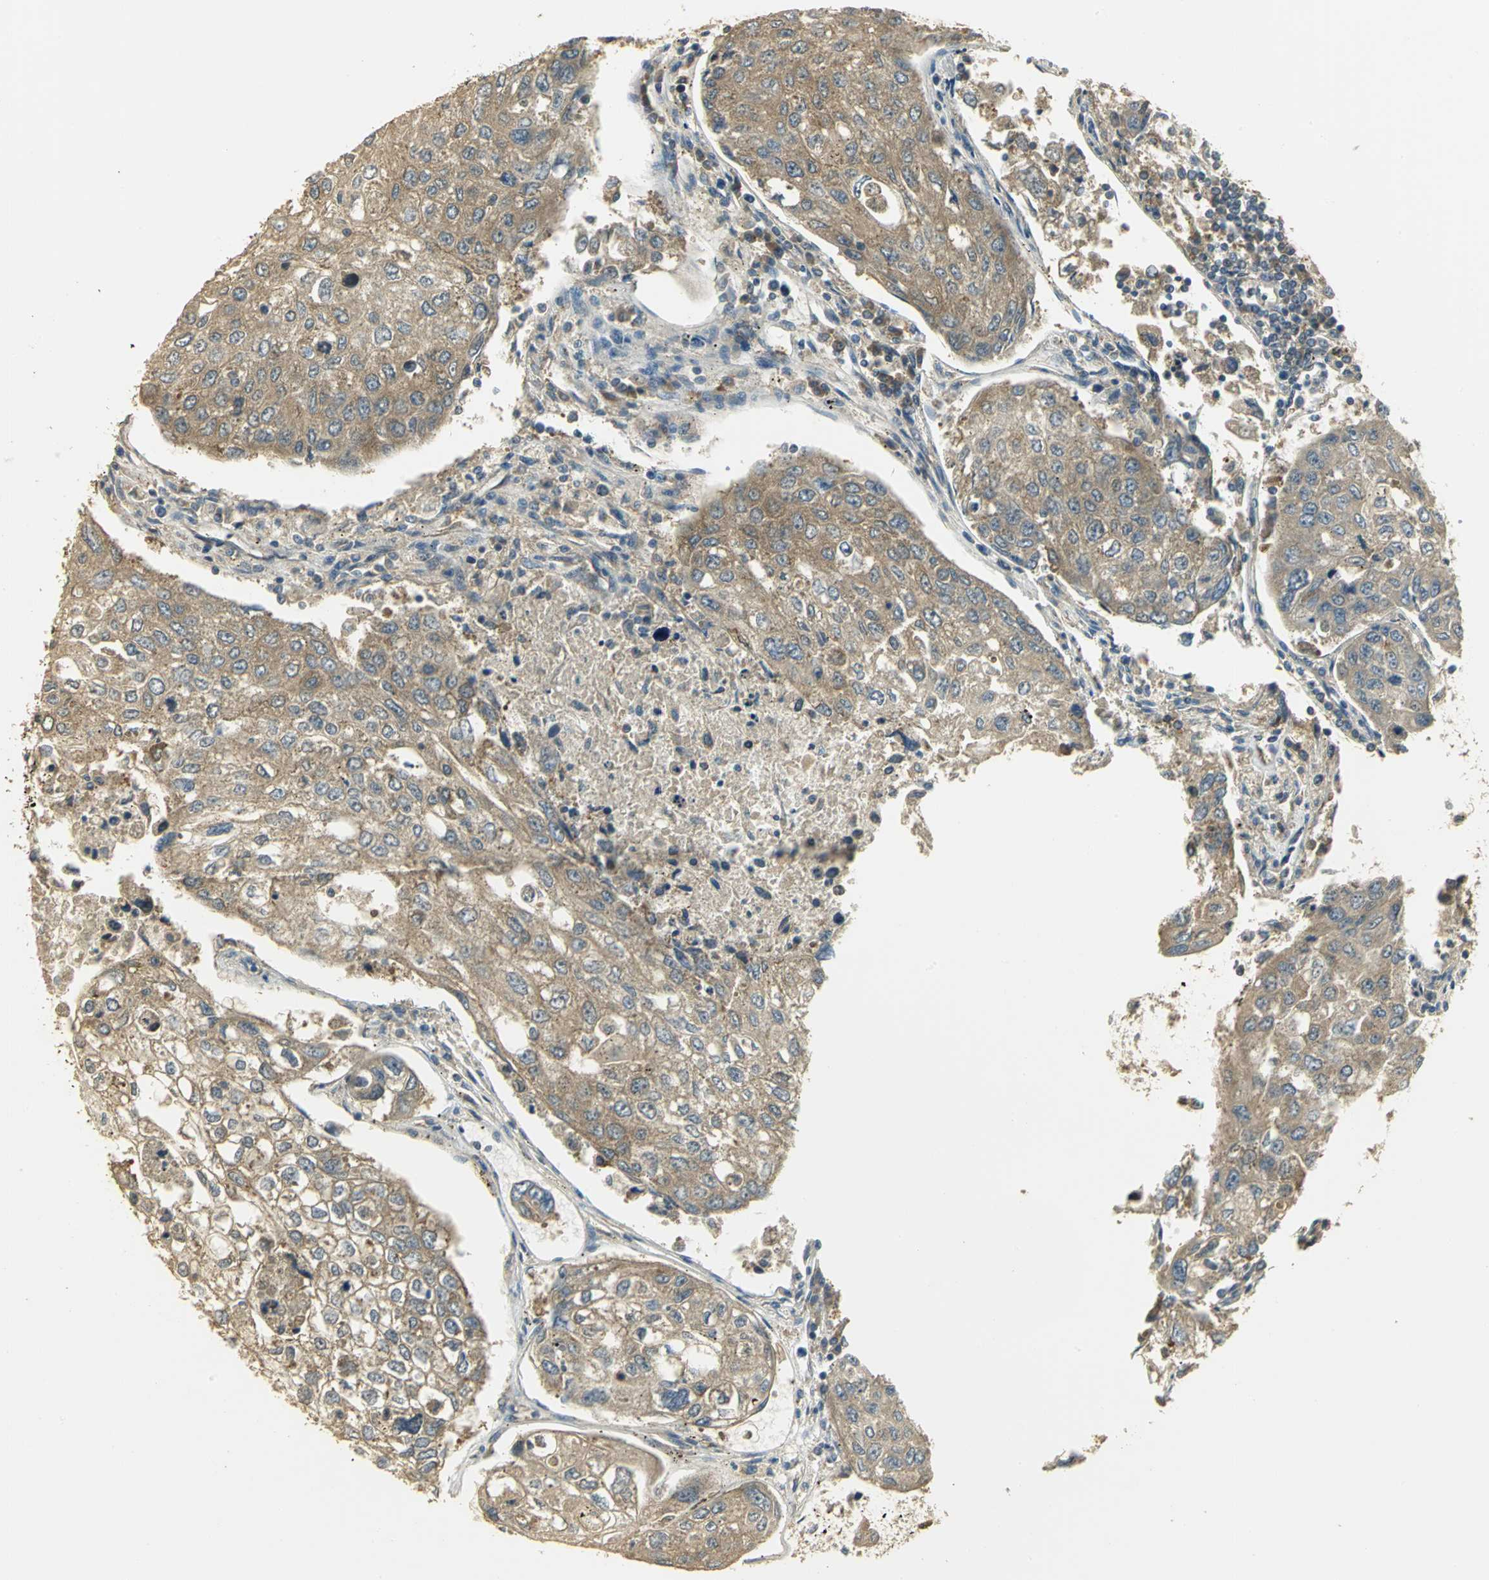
{"staining": {"intensity": "moderate", "quantity": ">75%", "location": "cytoplasmic/membranous"}, "tissue": "urothelial cancer", "cell_type": "Tumor cells", "image_type": "cancer", "snomed": [{"axis": "morphology", "description": "Urothelial carcinoma, High grade"}, {"axis": "topography", "description": "Lymph node"}, {"axis": "topography", "description": "Urinary bladder"}], "caption": "High-grade urothelial carcinoma tissue shows moderate cytoplasmic/membranous positivity in about >75% of tumor cells", "gene": "RARS1", "patient": {"sex": "male", "age": 51}}